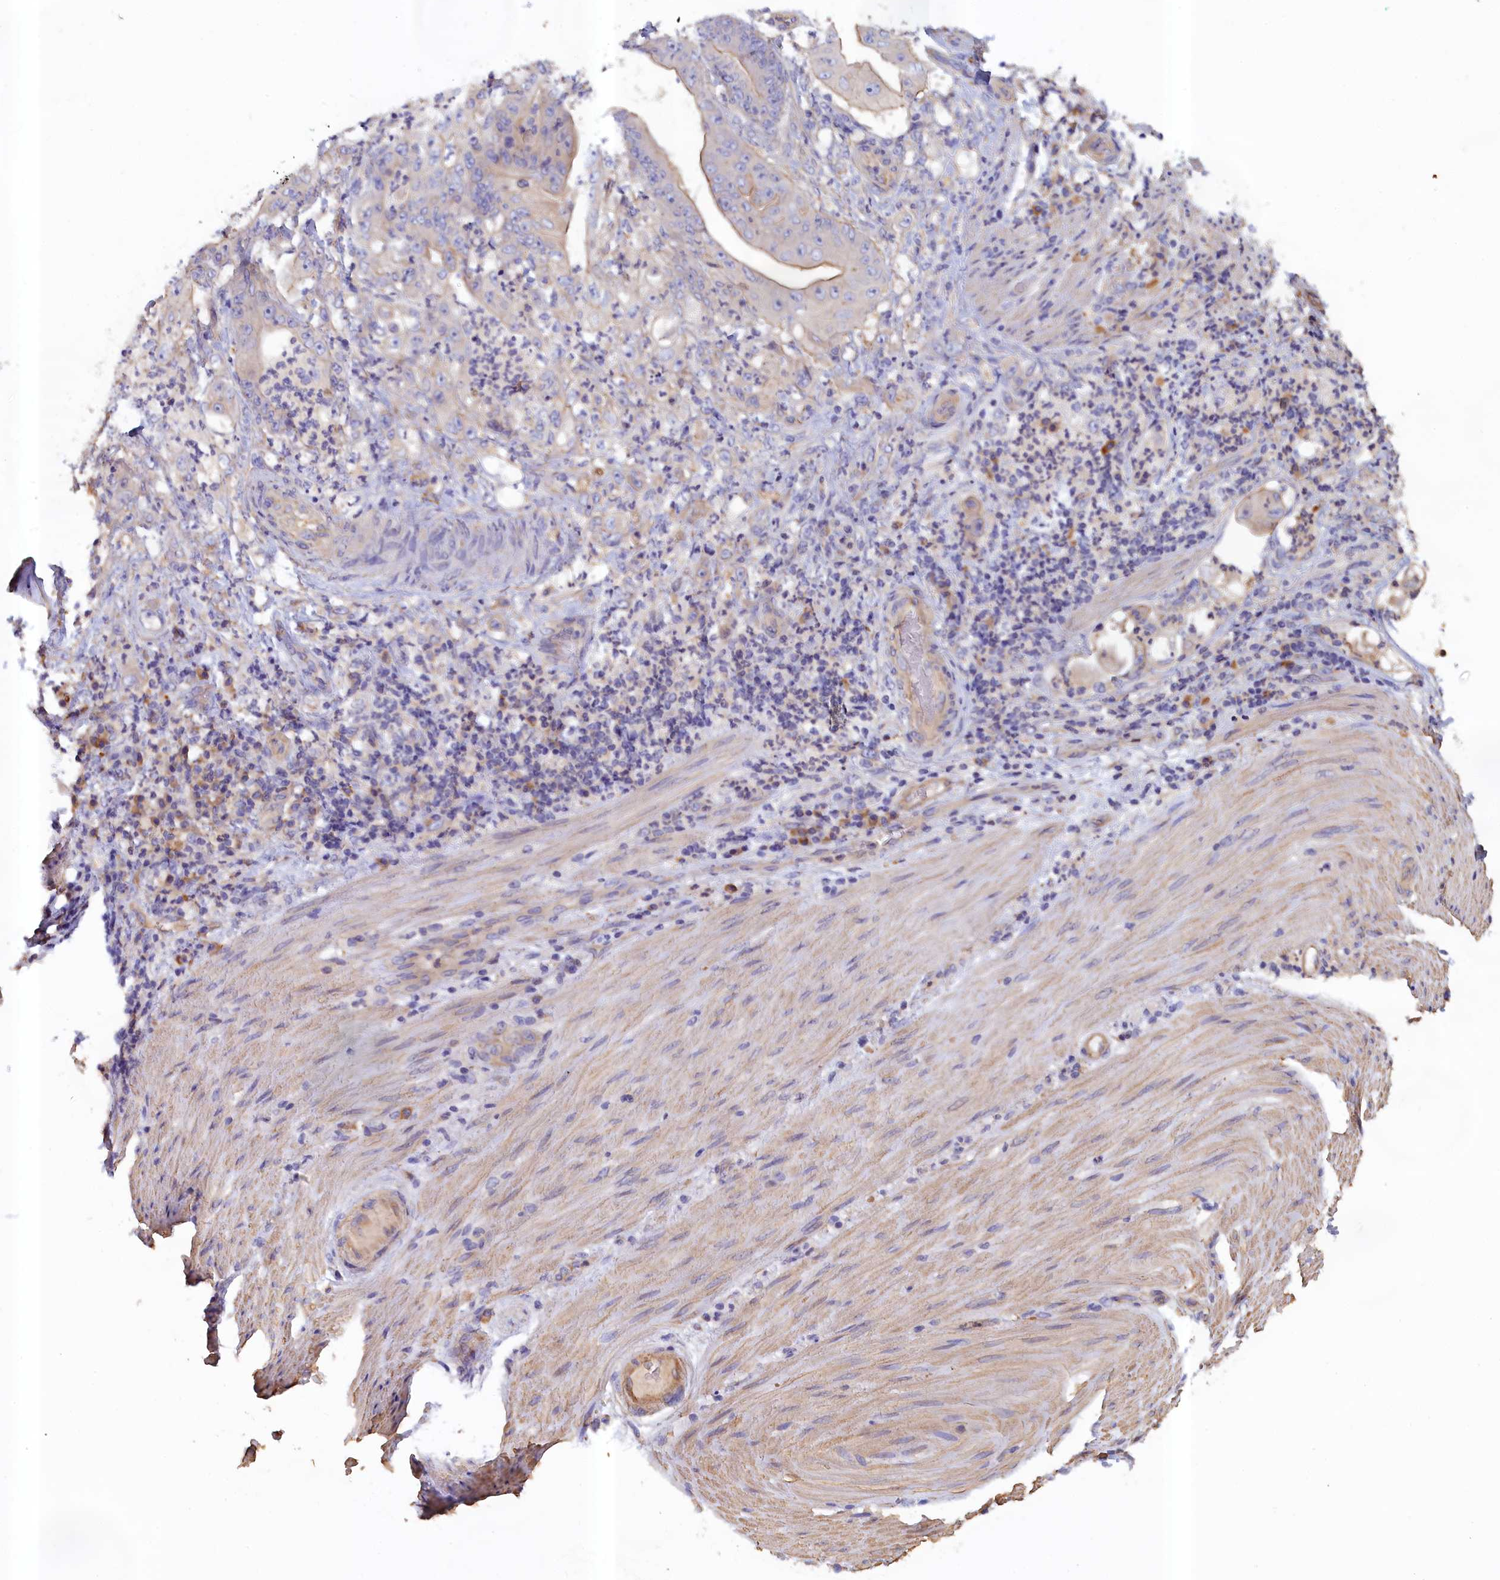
{"staining": {"intensity": "negative", "quantity": "none", "location": "none"}, "tissue": "stomach cancer", "cell_type": "Tumor cells", "image_type": "cancer", "snomed": [{"axis": "morphology", "description": "Adenocarcinoma, NOS"}, {"axis": "topography", "description": "Stomach"}], "caption": "This is an immunohistochemistry histopathology image of human stomach cancer (adenocarcinoma). There is no positivity in tumor cells.", "gene": "ANKRD2", "patient": {"sex": "female", "age": 73}}